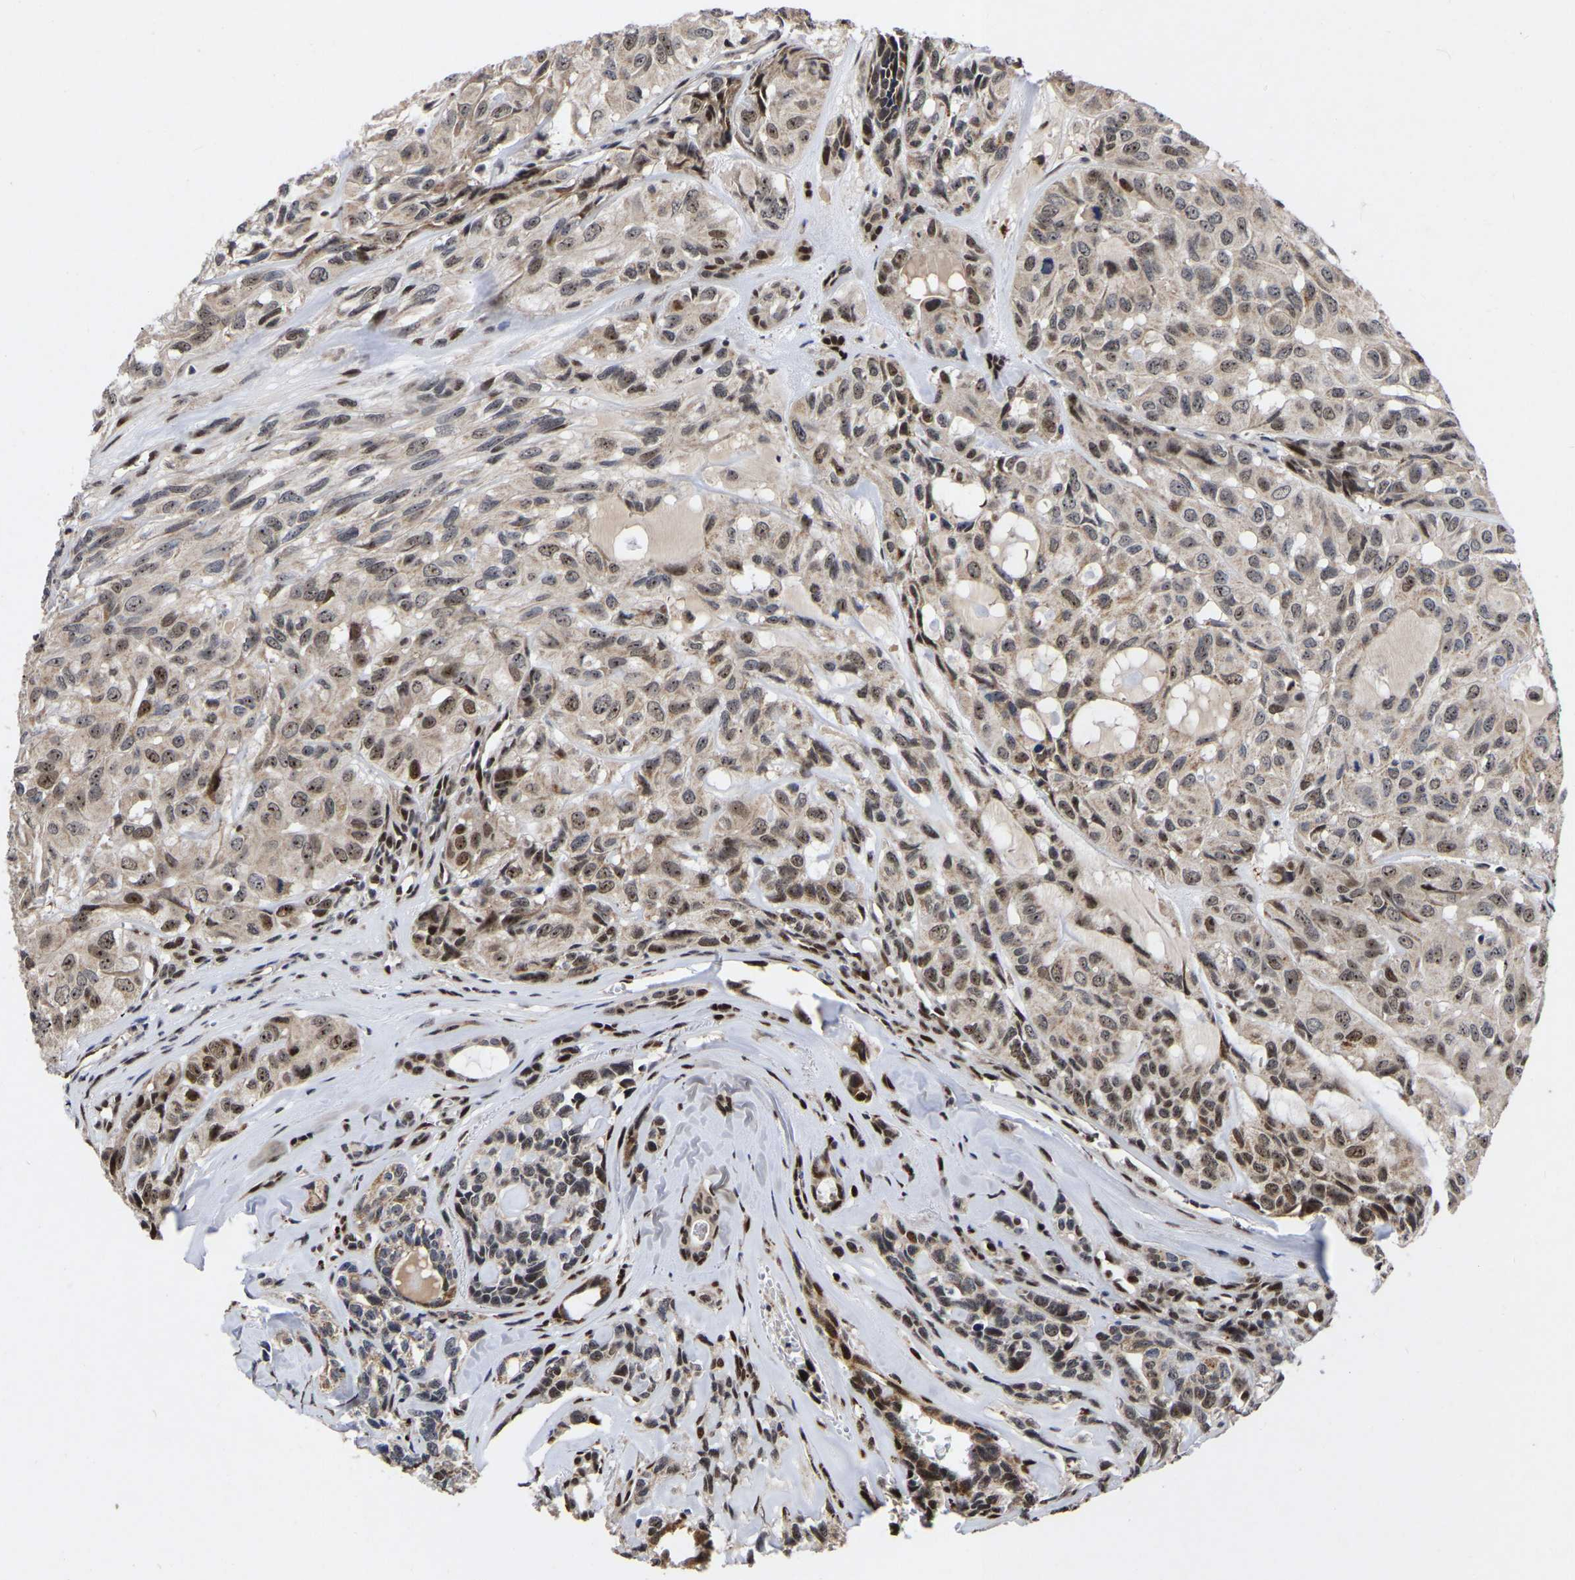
{"staining": {"intensity": "moderate", "quantity": ">75%", "location": "cytoplasmic/membranous,nuclear"}, "tissue": "head and neck cancer", "cell_type": "Tumor cells", "image_type": "cancer", "snomed": [{"axis": "morphology", "description": "Adenocarcinoma, NOS"}, {"axis": "topography", "description": "Salivary gland, NOS"}, {"axis": "topography", "description": "Head-Neck"}], "caption": "Immunohistochemistry staining of head and neck cancer, which exhibits medium levels of moderate cytoplasmic/membranous and nuclear staining in about >75% of tumor cells indicating moderate cytoplasmic/membranous and nuclear protein staining. The staining was performed using DAB (brown) for protein detection and nuclei were counterstained in hematoxylin (blue).", "gene": "JUNB", "patient": {"sex": "female", "age": 76}}